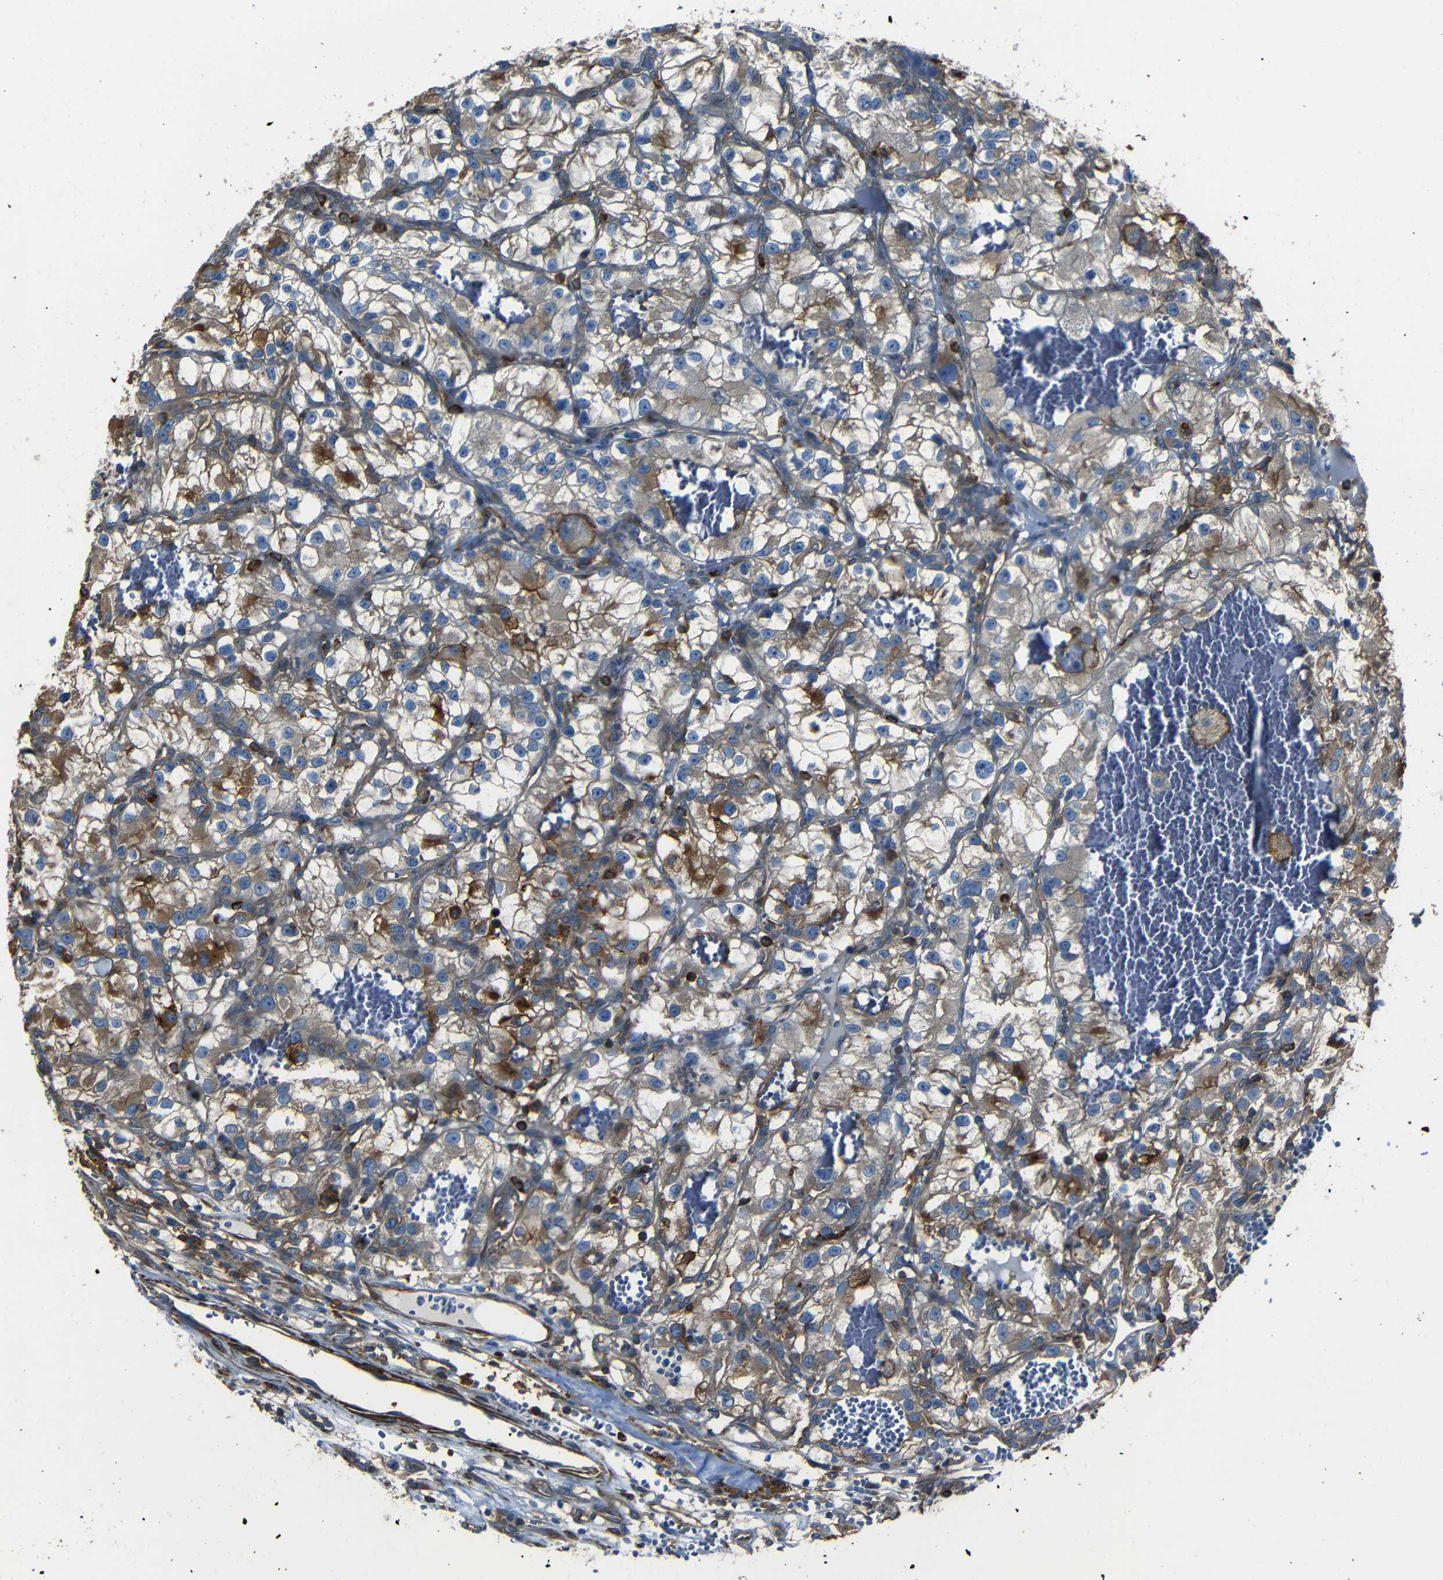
{"staining": {"intensity": "moderate", "quantity": "25%-75%", "location": "cytoplasmic/membranous"}, "tissue": "renal cancer", "cell_type": "Tumor cells", "image_type": "cancer", "snomed": [{"axis": "morphology", "description": "Adenocarcinoma, NOS"}, {"axis": "topography", "description": "Kidney"}], "caption": "This is a photomicrograph of IHC staining of renal cancer, which shows moderate expression in the cytoplasmic/membranous of tumor cells.", "gene": "ADGRE5", "patient": {"sex": "female", "age": 57}}